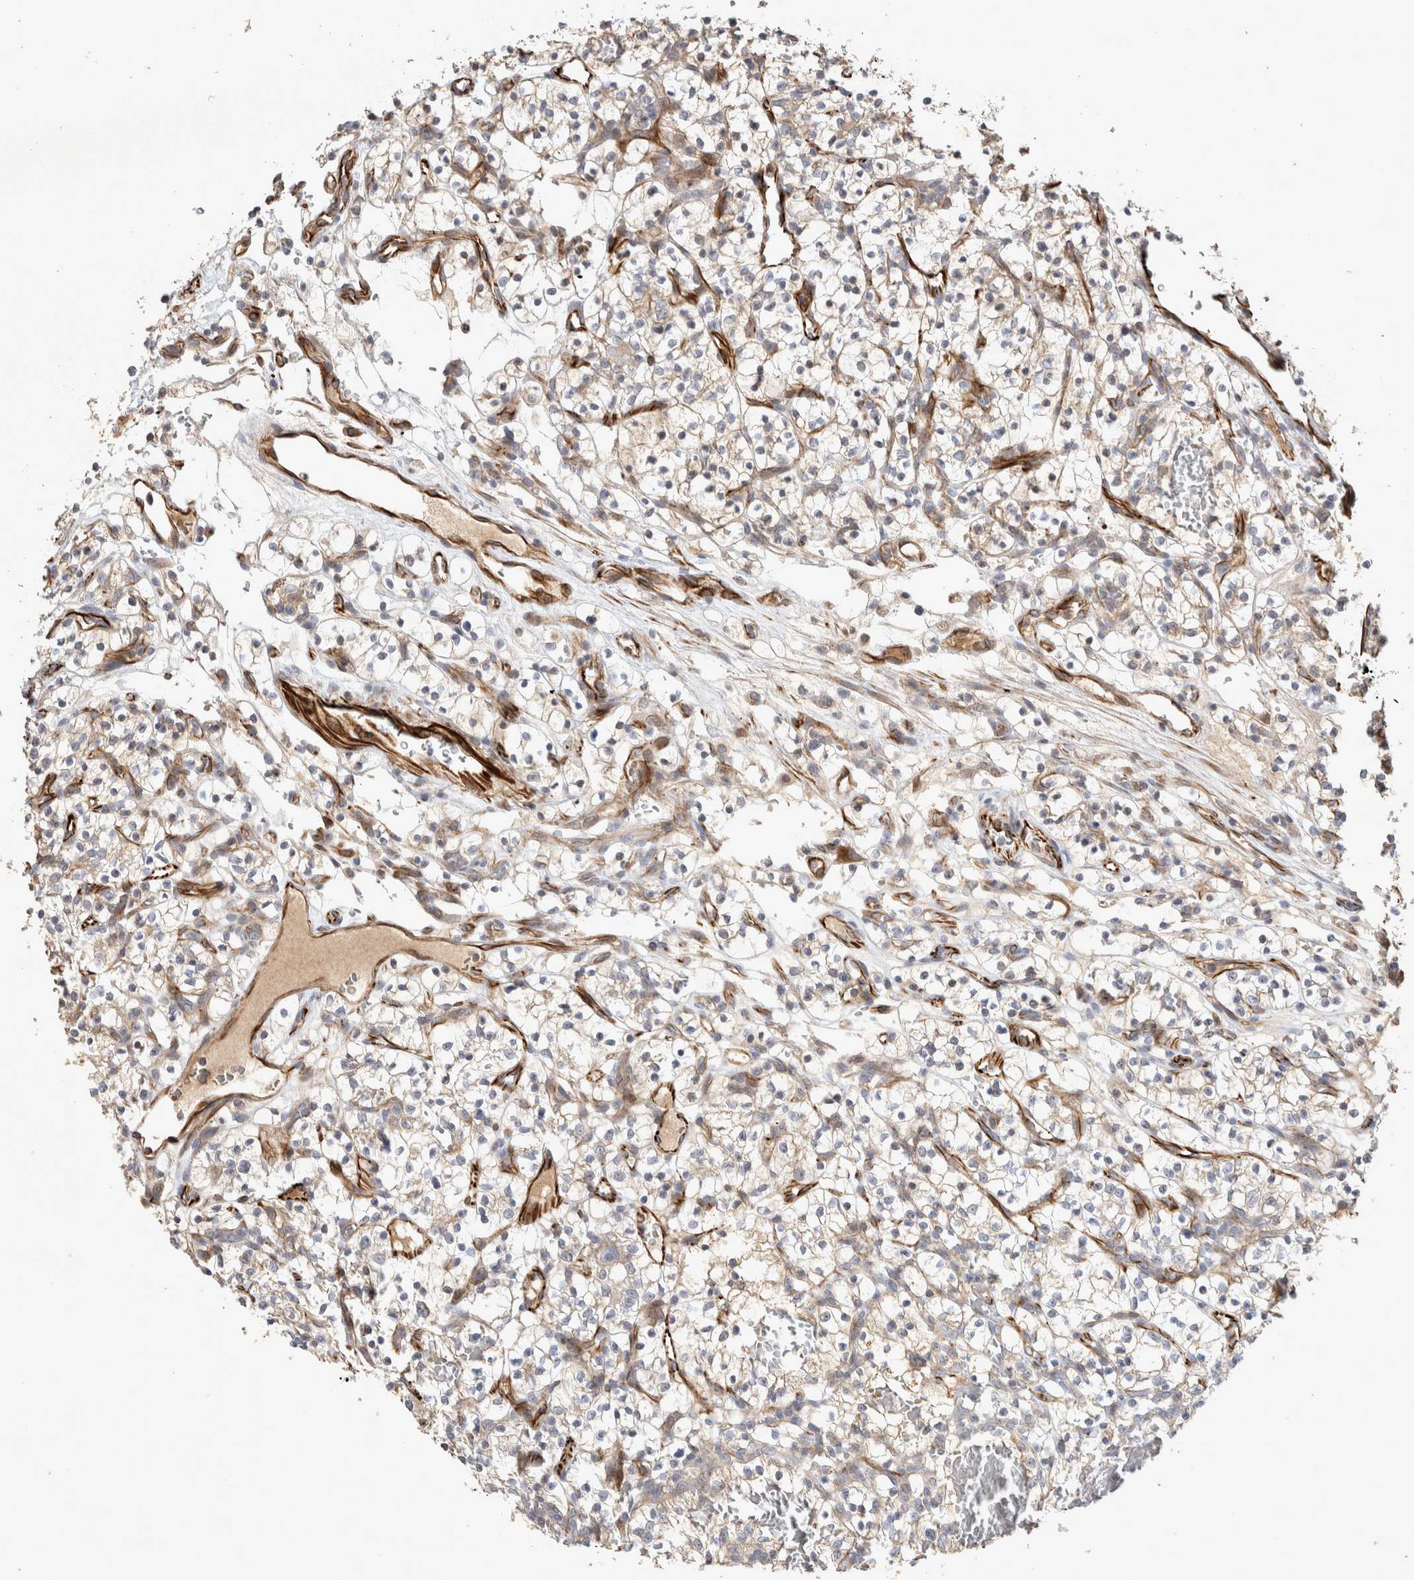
{"staining": {"intensity": "negative", "quantity": "none", "location": "none"}, "tissue": "renal cancer", "cell_type": "Tumor cells", "image_type": "cancer", "snomed": [{"axis": "morphology", "description": "Adenocarcinoma, NOS"}, {"axis": "topography", "description": "Kidney"}], "caption": "This is a histopathology image of immunohistochemistry (IHC) staining of adenocarcinoma (renal), which shows no expression in tumor cells.", "gene": "NMU", "patient": {"sex": "female", "age": 57}}